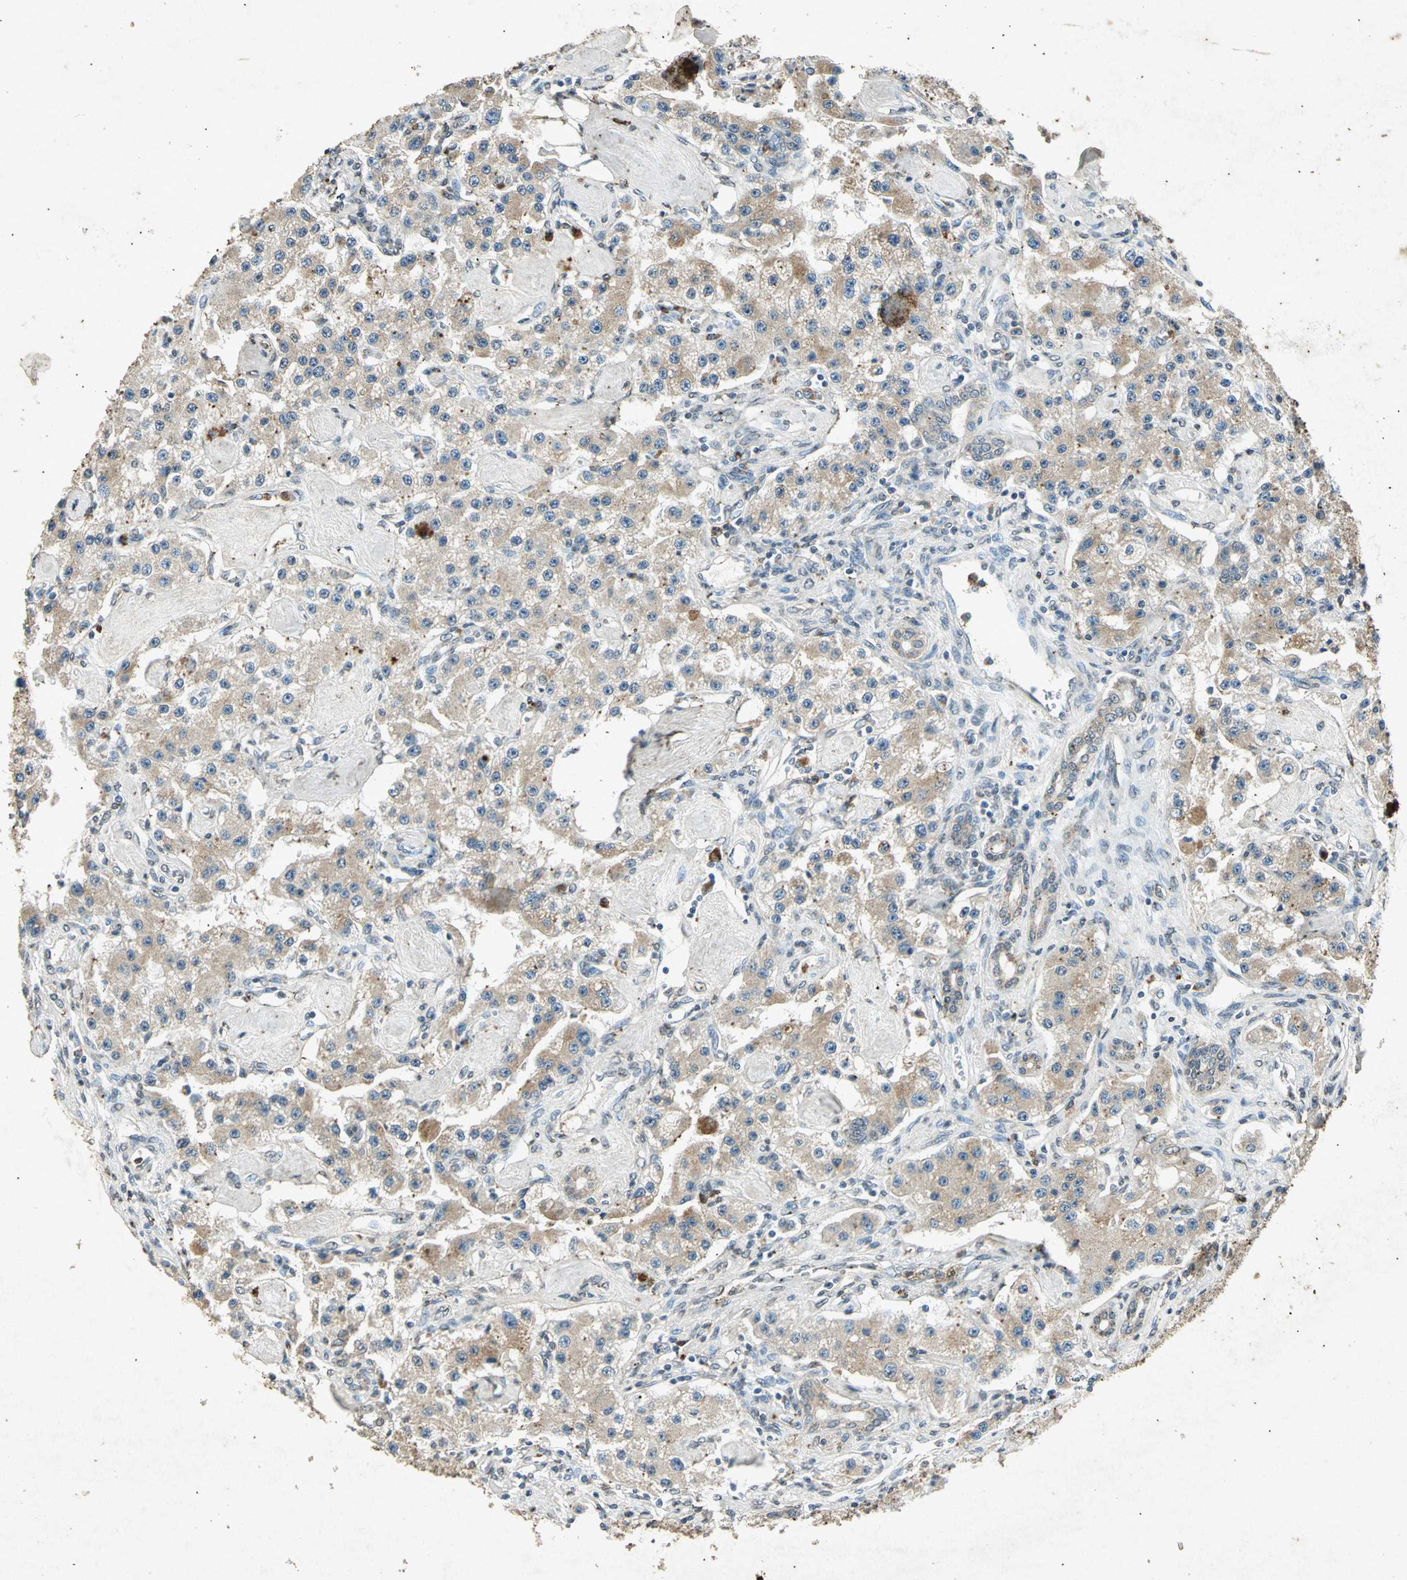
{"staining": {"intensity": "negative", "quantity": "none", "location": "none"}, "tissue": "carcinoid", "cell_type": "Tumor cells", "image_type": "cancer", "snomed": [{"axis": "morphology", "description": "Carcinoid, malignant, NOS"}, {"axis": "topography", "description": "Pancreas"}], "caption": "IHC of human malignant carcinoid demonstrates no positivity in tumor cells.", "gene": "PSEN1", "patient": {"sex": "male", "age": 41}}